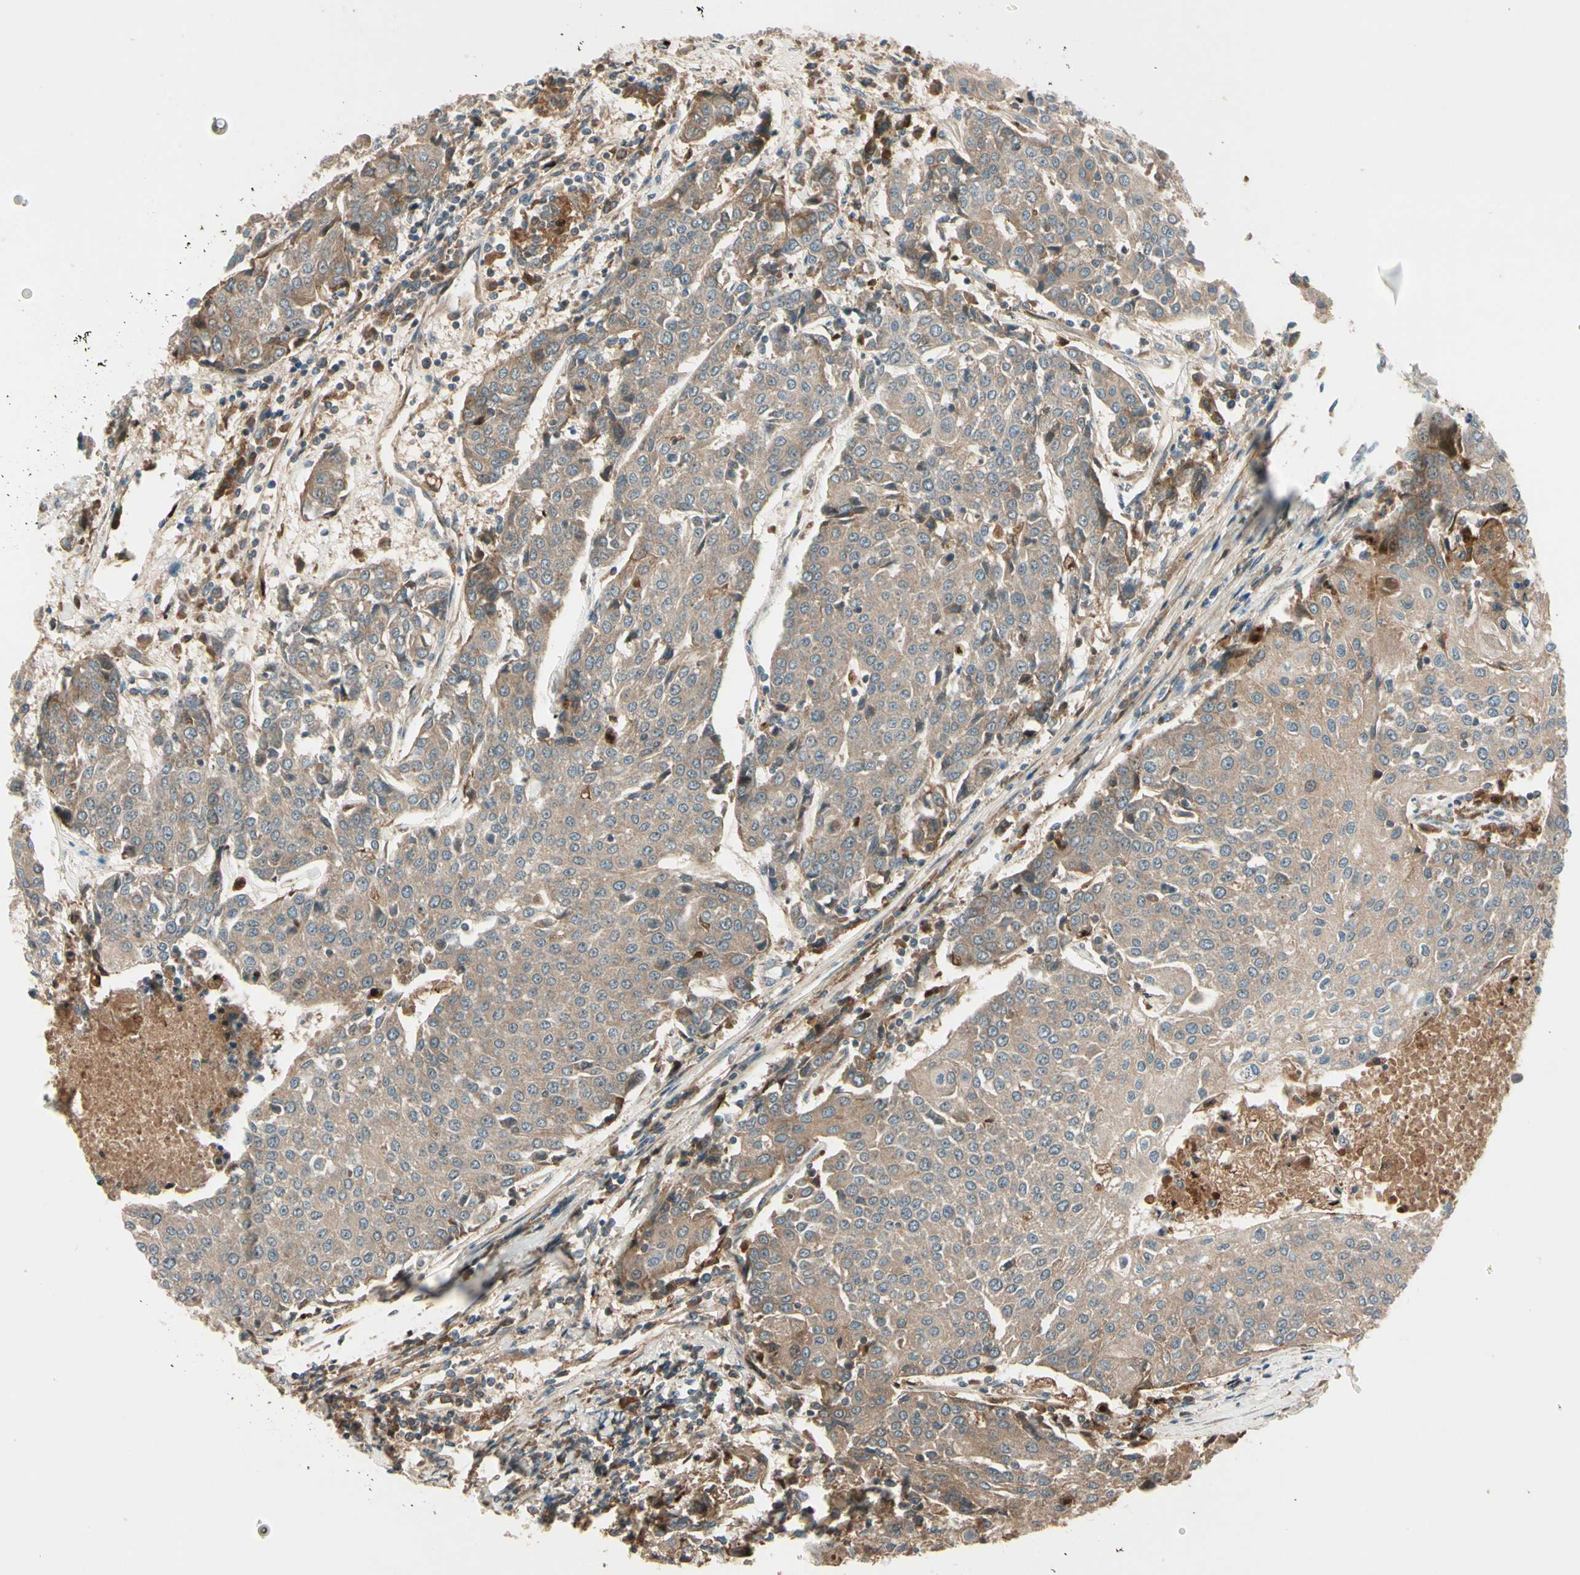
{"staining": {"intensity": "moderate", "quantity": ">75%", "location": "cytoplasmic/membranous"}, "tissue": "urothelial cancer", "cell_type": "Tumor cells", "image_type": "cancer", "snomed": [{"axis": "morphology", "description": "Urothelial carcinoma, High grade"}, {"axis": "topography", "description": "Urinary bladder"}], "caption": "Brown immunohistochemical staining in human high-grade urothelial carcinoma demonstrates moderate cytoplasmic/membranous staining in about >75% of tumor cells.", "gene": "ACVR1C", "patient": {"sex": "female", "age": 85}}